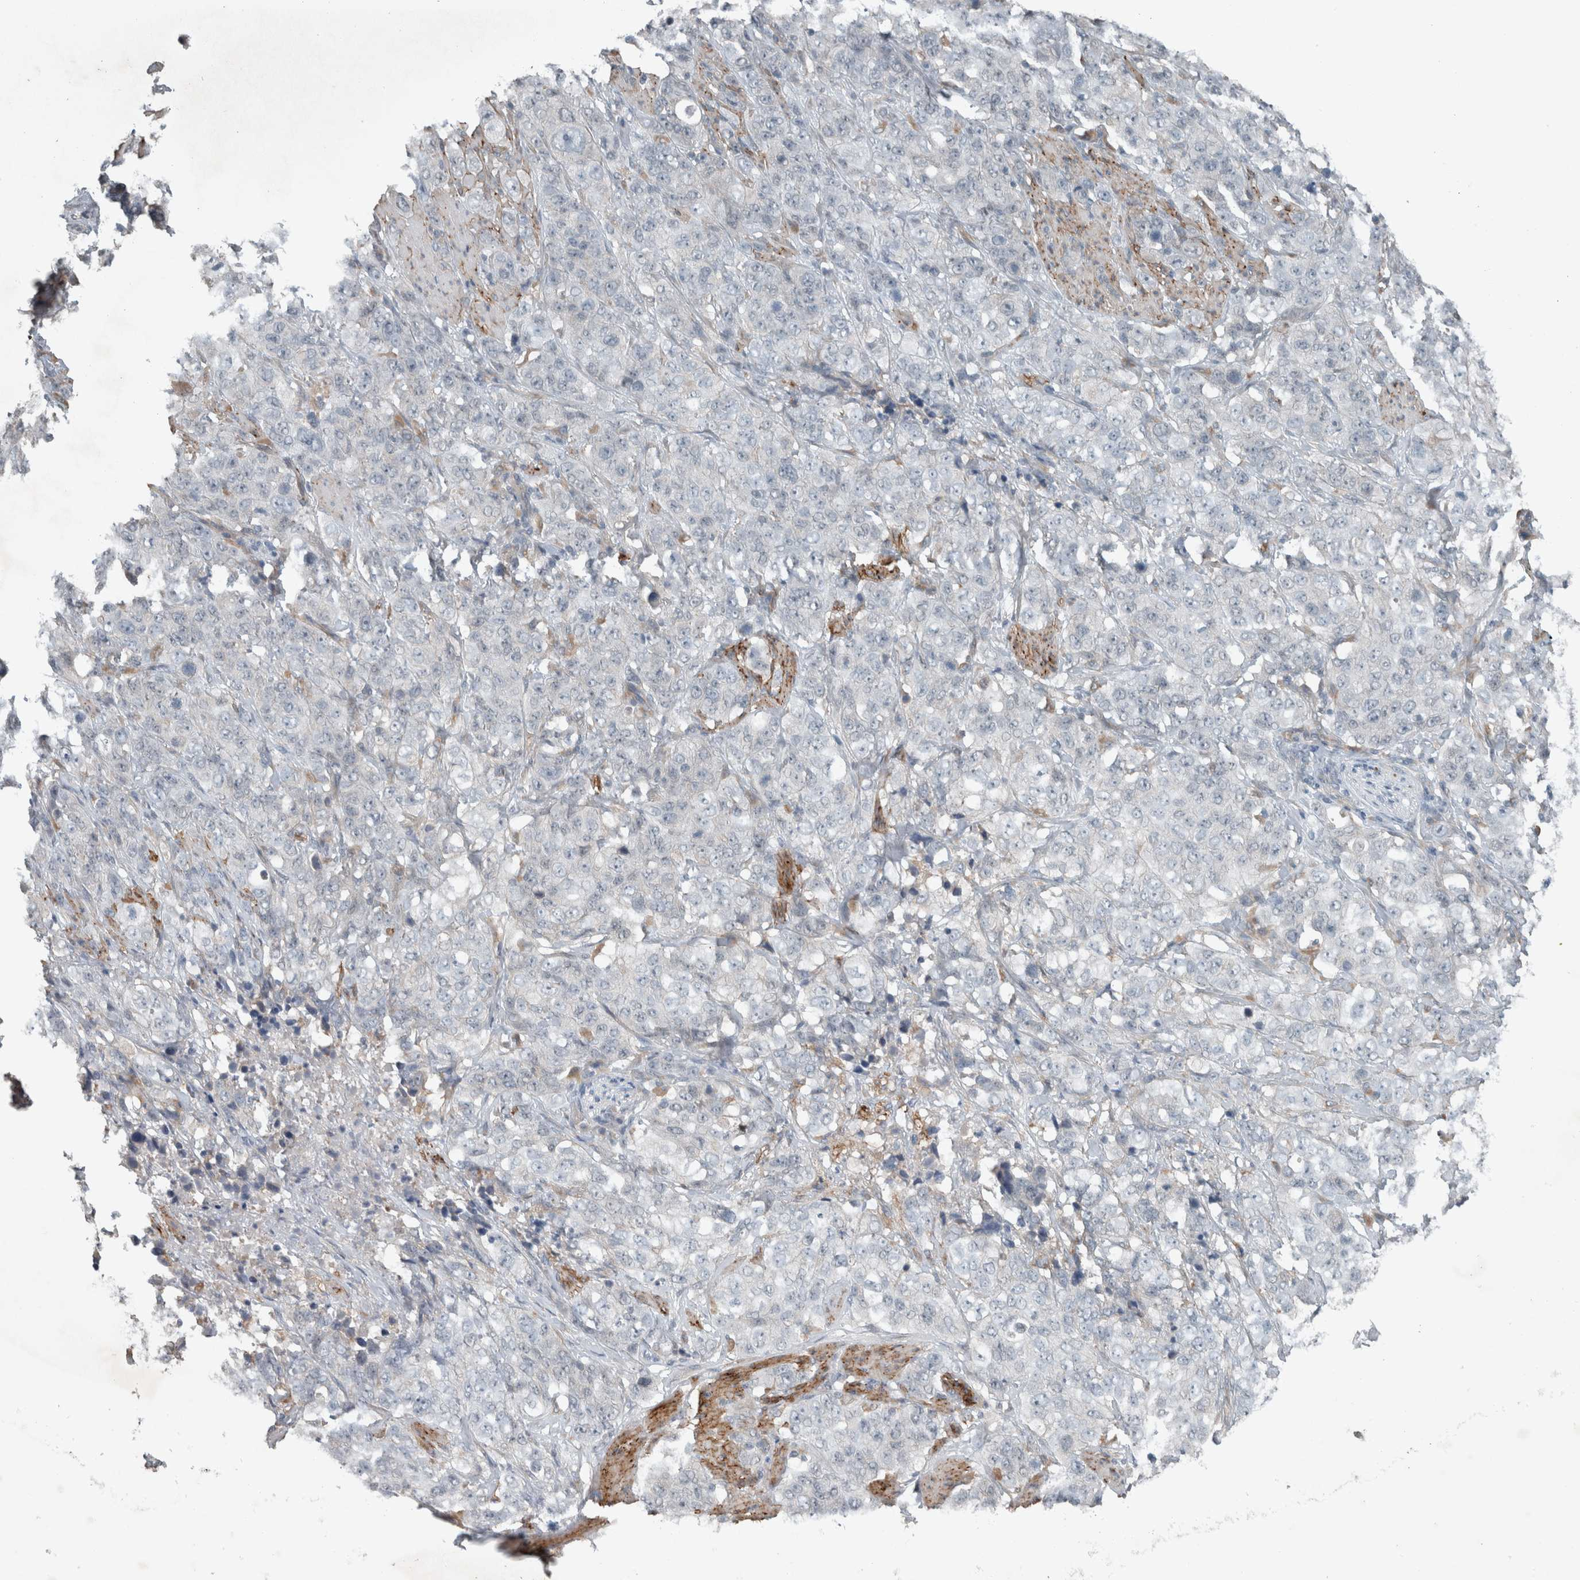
{"staining": {"intensity": "negative", "quantity": "none", "location": "none"}, "tissue": "stomach cancer", "cell_type": "Tumor cells", "image_type": "cancer", "snomed": [{"axis": "morphology", "description": "Adenocarcinoma, NOS"}, {"axis": "topography", "description": "Stomach"}], "caption": "An image of stomach cancer stained for a protein shows no brown staining in tumor cells.", "gene": "JADE2", "patient": {"sex": "male", "age": 48}}